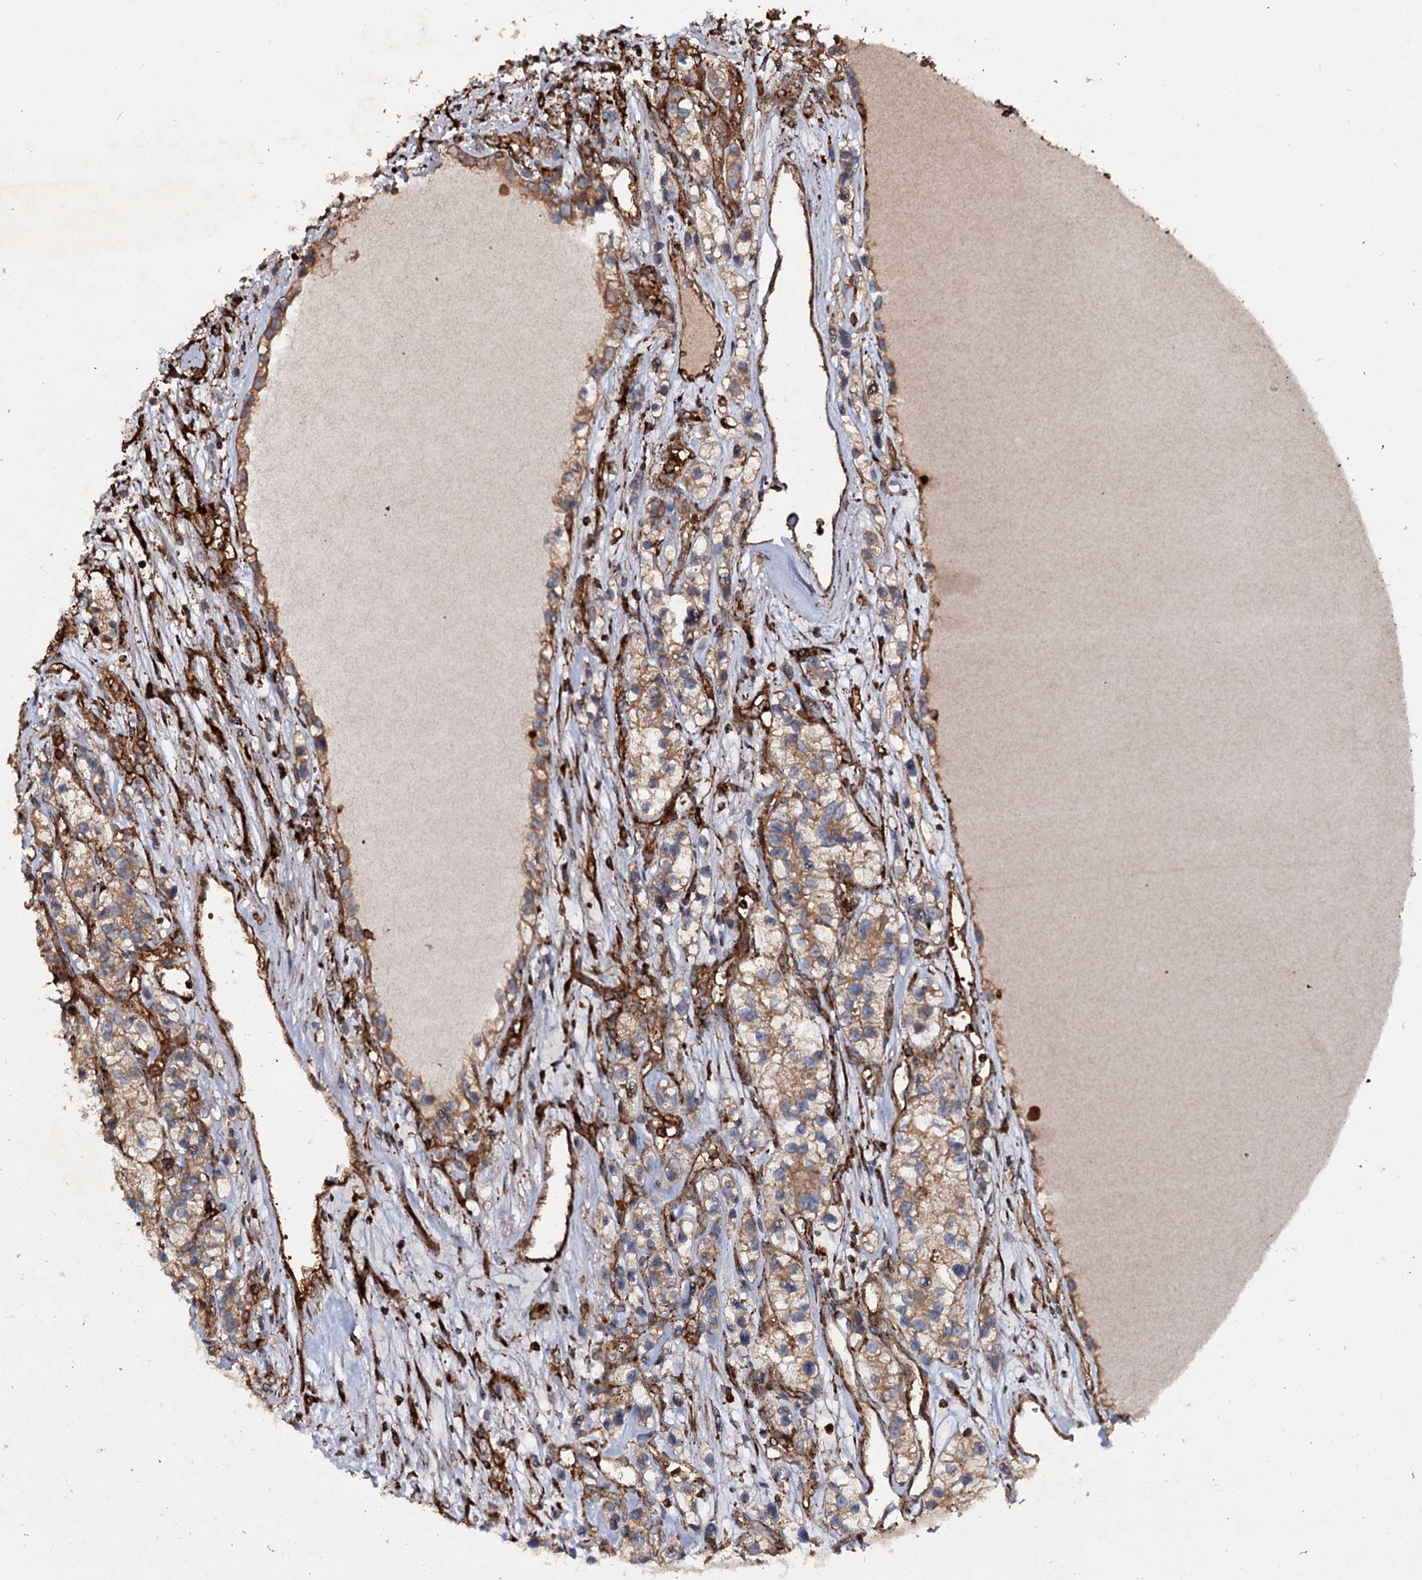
{"staining": {"intensity": "moderate", "quantity": ">75%", "location": "cytoplasmic/membranous"}, "tissue": "renal cancer", "cell_type": "Tumor cells", "image_type": "cancer", "snomed": [{"axis": "morphology", "description": "Adenocarcinoma, NOS"}, {"axis": "topography", "description": "Kidney"}], "caption": "An IHC micrograph of neoplastic tissue is shown. Protein staining in brown labels moderate cytoplasmic/membranous positivity in renal cancer (adenocarcinoma) within tumor cells.", "gene": "WDR73", "patient": {"sex": "female", "age": 57}}